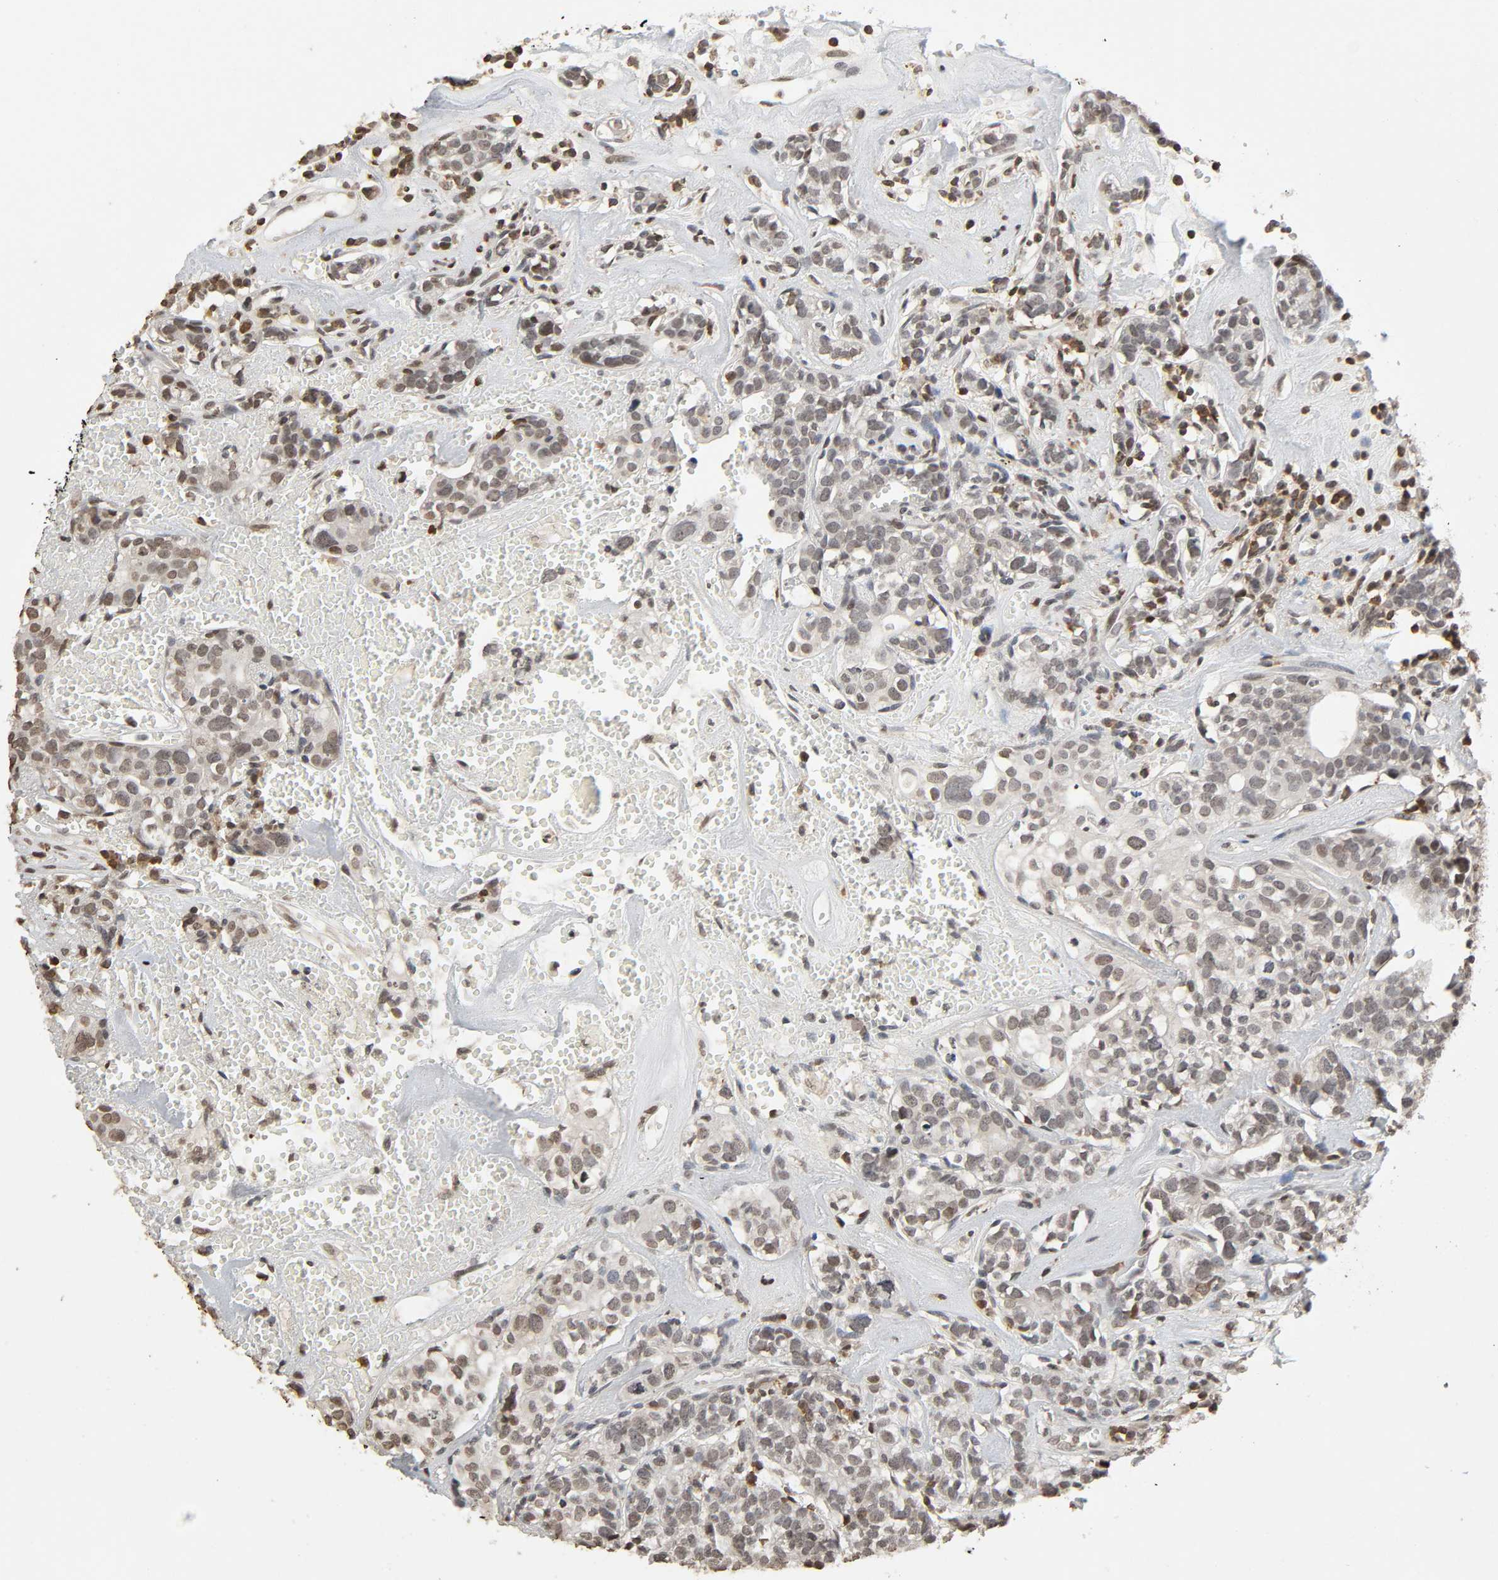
{"staining": {"intensity": "negative", "quantity": "none", "location": "none"}, "tissue": "head and neck cancer", "cell_type": "Tumor cells", "image_type": "cancer", "snomed": [{"axis": "morphology", "description": "Adenocarcinoma, NOS"}, {"axis": "topography", "description": "Salivary gland"}, {"axis": "topography", "description": "Head-Neck"}], "caption": "Immunohistochemistry (IHC) of human head and neck cancer exhibits no staining in tumor cells. (DAB immunohistochemistry (IHC) with hematoxylin counter stain).", "gene": "STK4", "patient": {"sex": "female", "age": 65}}